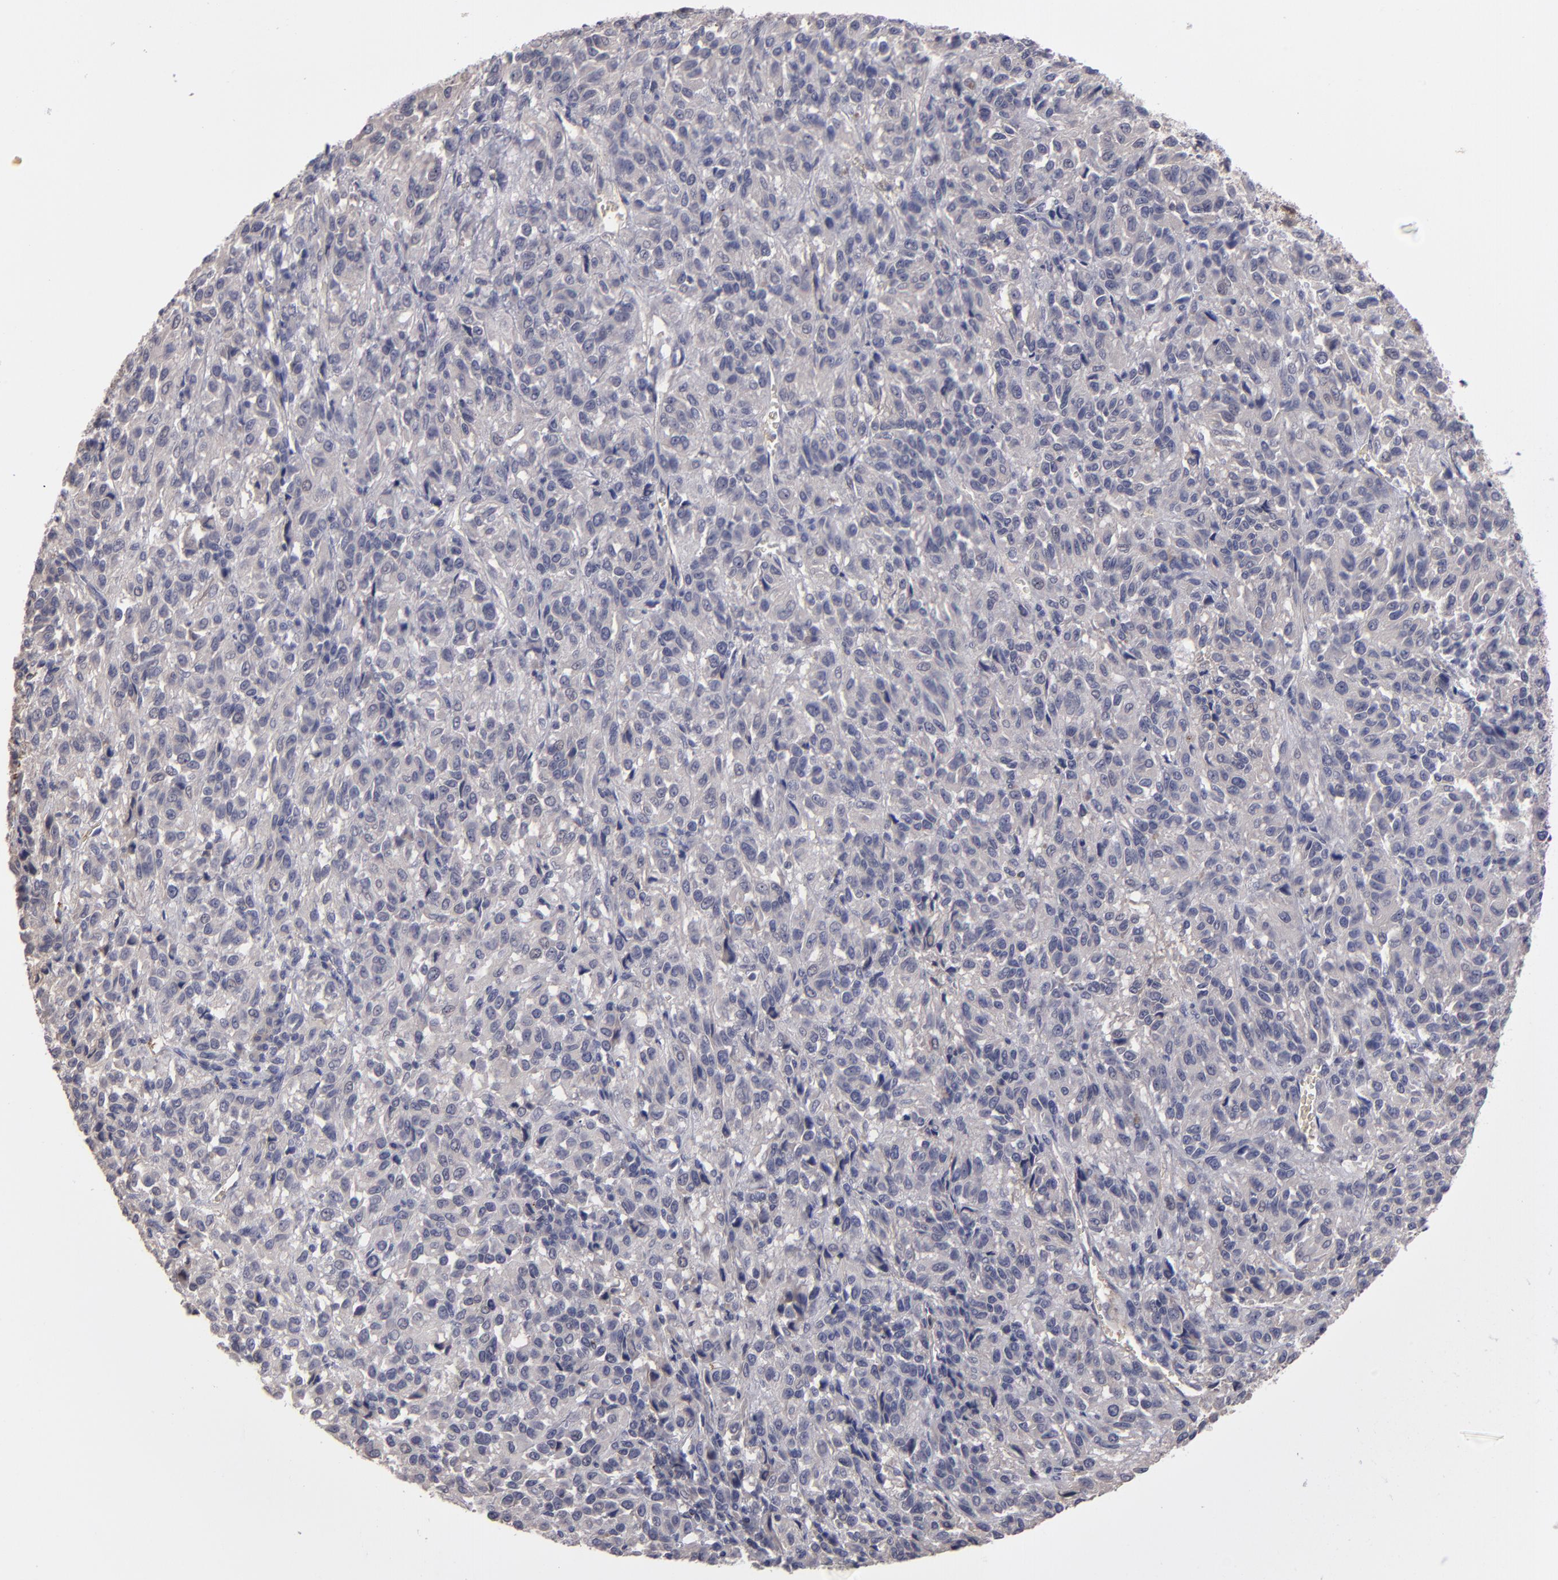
{"staining": {"intensity": "weak", "quantity": "<25%", "location": "cytoplasmic/membranous"}, "tissue": "melanoma", "cell_type": "Tumor cells", "image_type": "cancer", "snomed": [{"axis": "morphology", "description": "Malignant melanoma, Metastatic site"}, {"axis": "topography", "description": "Lung"}], "caption": "The histopathology image reveals no staining of tumor cells in melanoma. Brightfield microscopy of IHC stained with DAB (3,3'-diaminobenzidine) (brown) and hematoxylin (blue), captured at high magnification.", "gene": "ITIH4", "patient": {"sex": "male", "age": 64}}